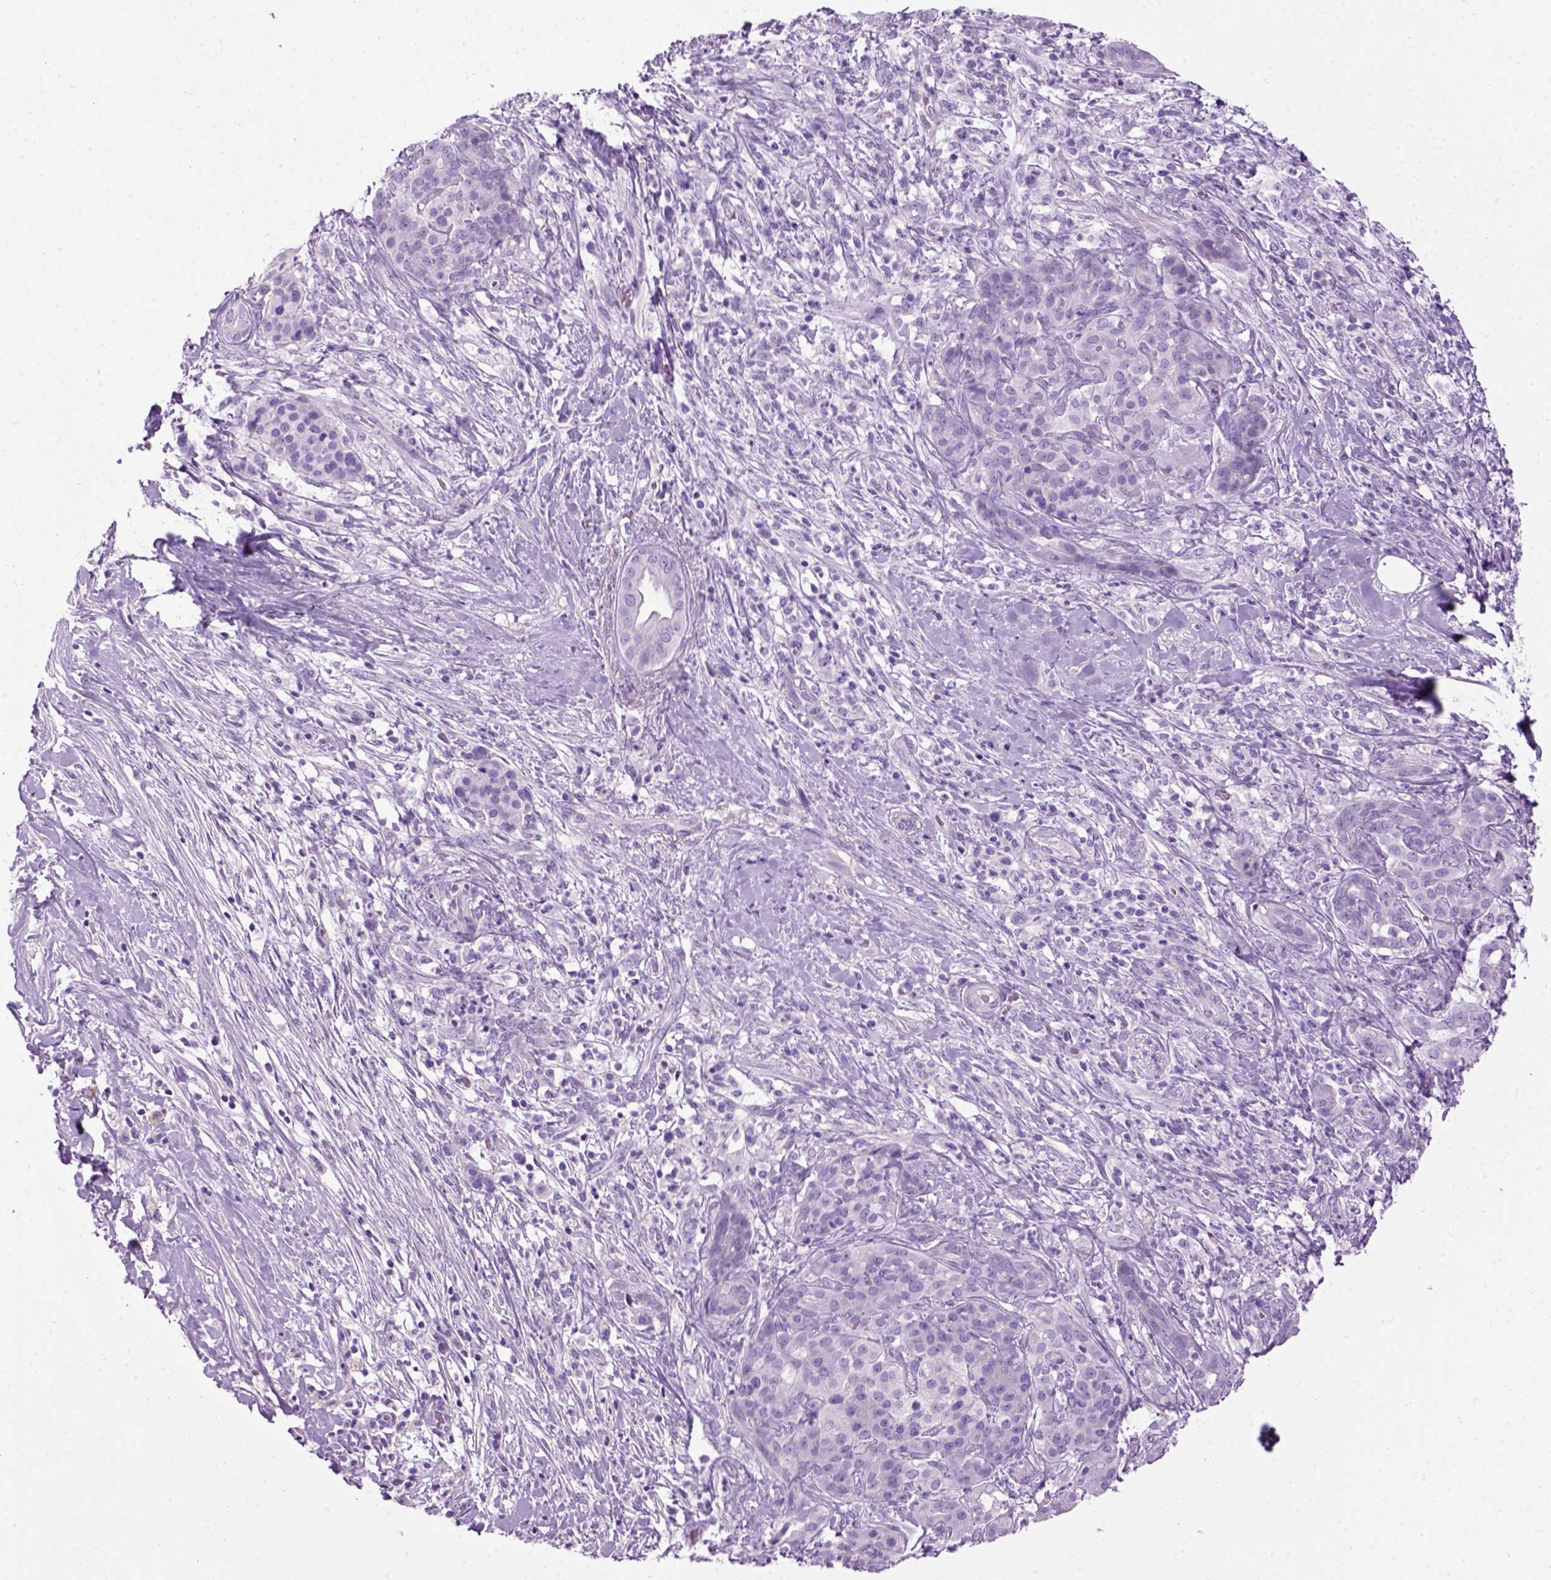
{"staining": {"intensity": "negative", "quantity": "none", "location": "none"}, "tissue": "pancreatic cancer", "cell_type": "Tumor cells", "image_type": "cancer", "snomed": [{"axis": "morphology", "description": "Normal tissue, NOS"}, {"axis": "morphology", "description": "Inflammation, NOS"}, {"axis": "morphology", "description": "Adenocarcinoma, NOS"}, {"axis": "topography", "description": "Pancreas"}], "caption": "Adenocarcinoma (pancreatic) stained for a protein using immunohistochemistry (IHC) displays no staining tumor cells.", "gene": "GABRB2", "patient": {"sex": "male", "age": 57}}